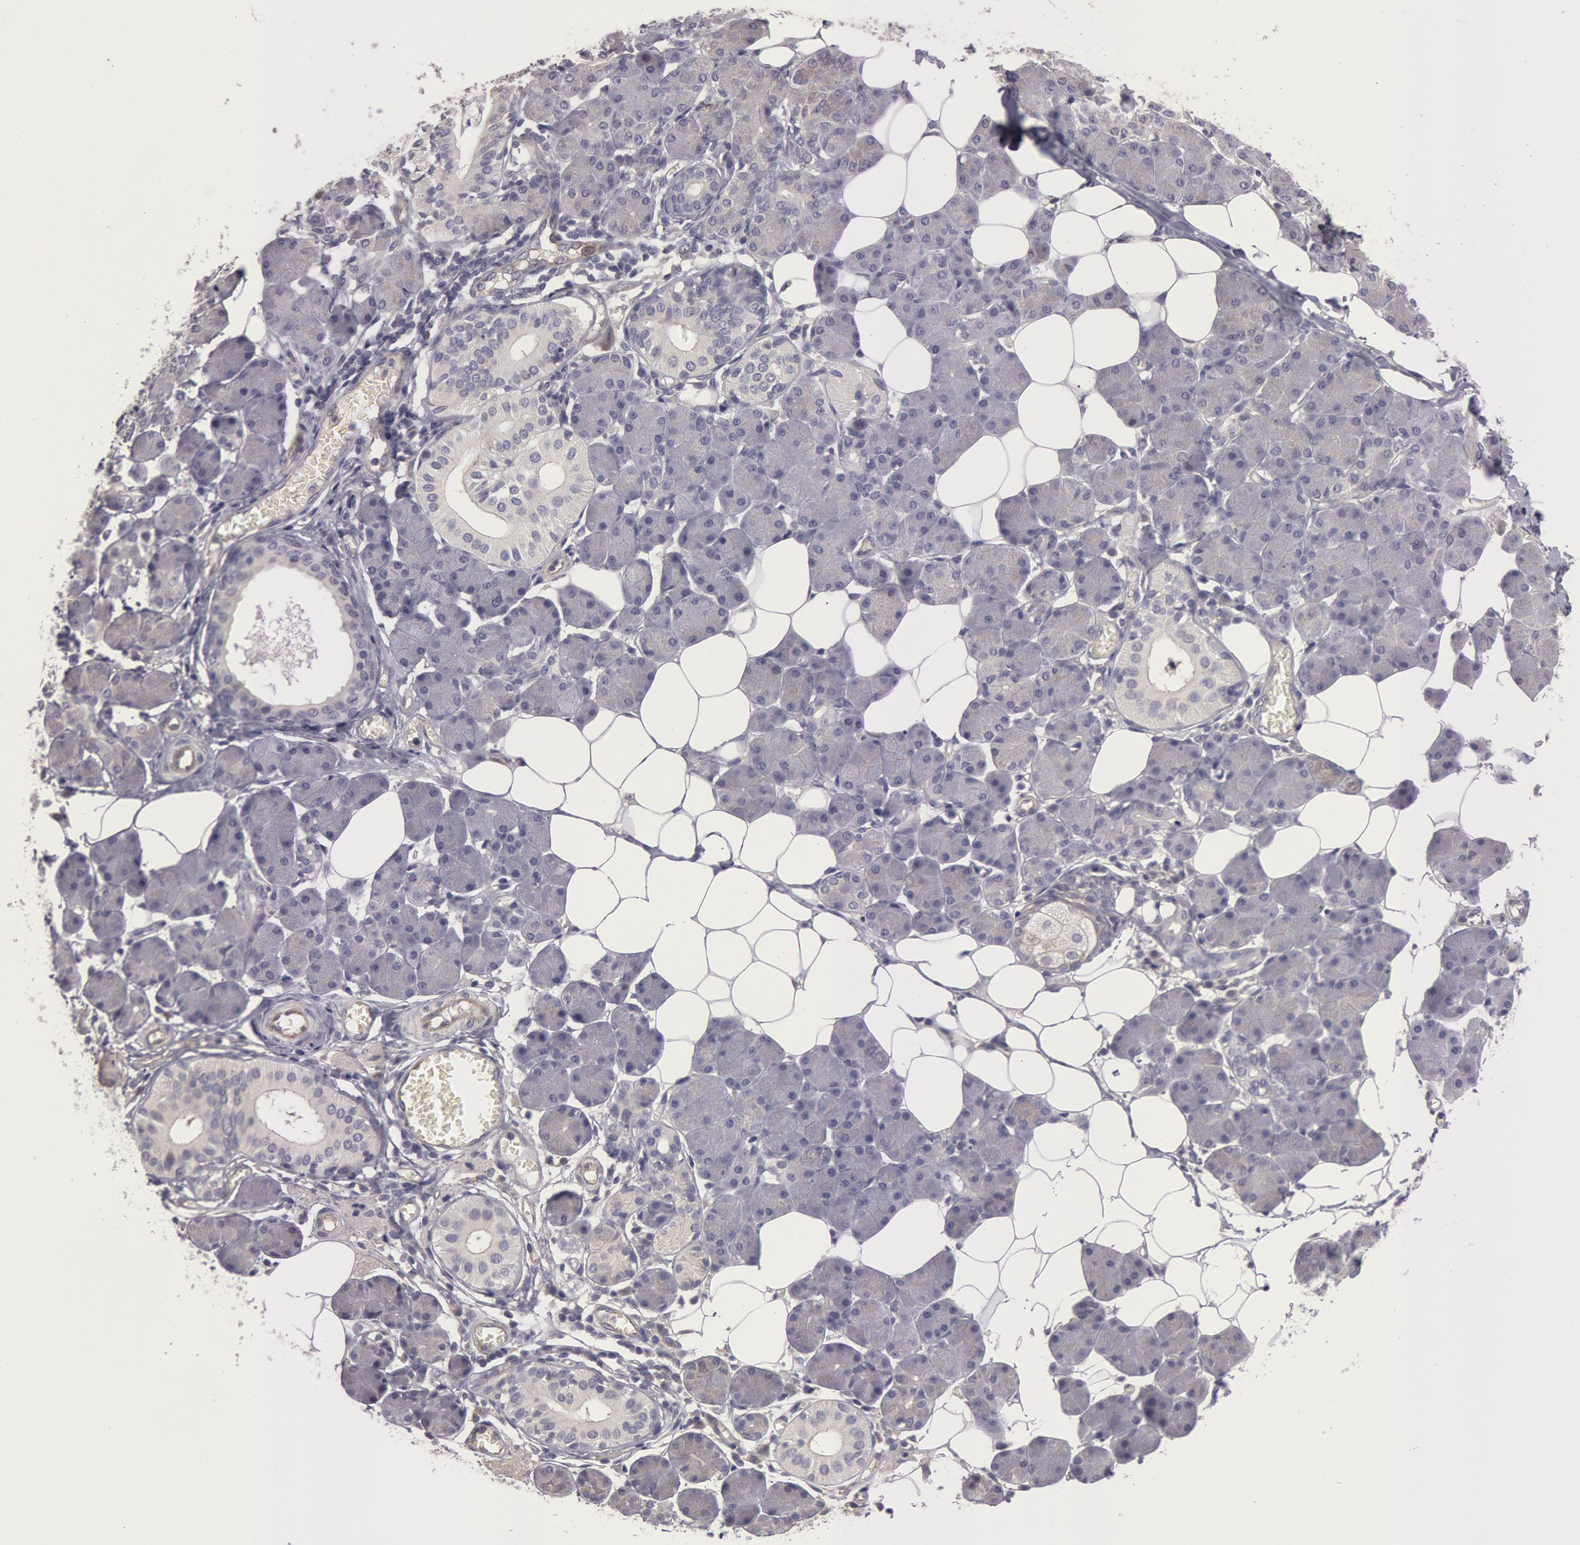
{"staining": {"intensity": "negative", "quantity": "none", "location": "none"}, "tissue": "salivary gland", "cell_type": "Glandular cells", "image_type": "normal", "snomed": [{"axis": "morphology", "description": "Normal tissue, NOS"}, {"axis": "morphology", "description": "Adenoma, NOS"}, {"axis": "topography", "description": "Salivary gland"}], "caption": "Immunohistochemical staining of normal human salivary gland shows no significant staining in glandular cells. (Immunohistochemistry (ihc), brightfield microscopy, high magnification).", "gene": "AMOTL1", "patient": {"sex": "female", "age": 32}}